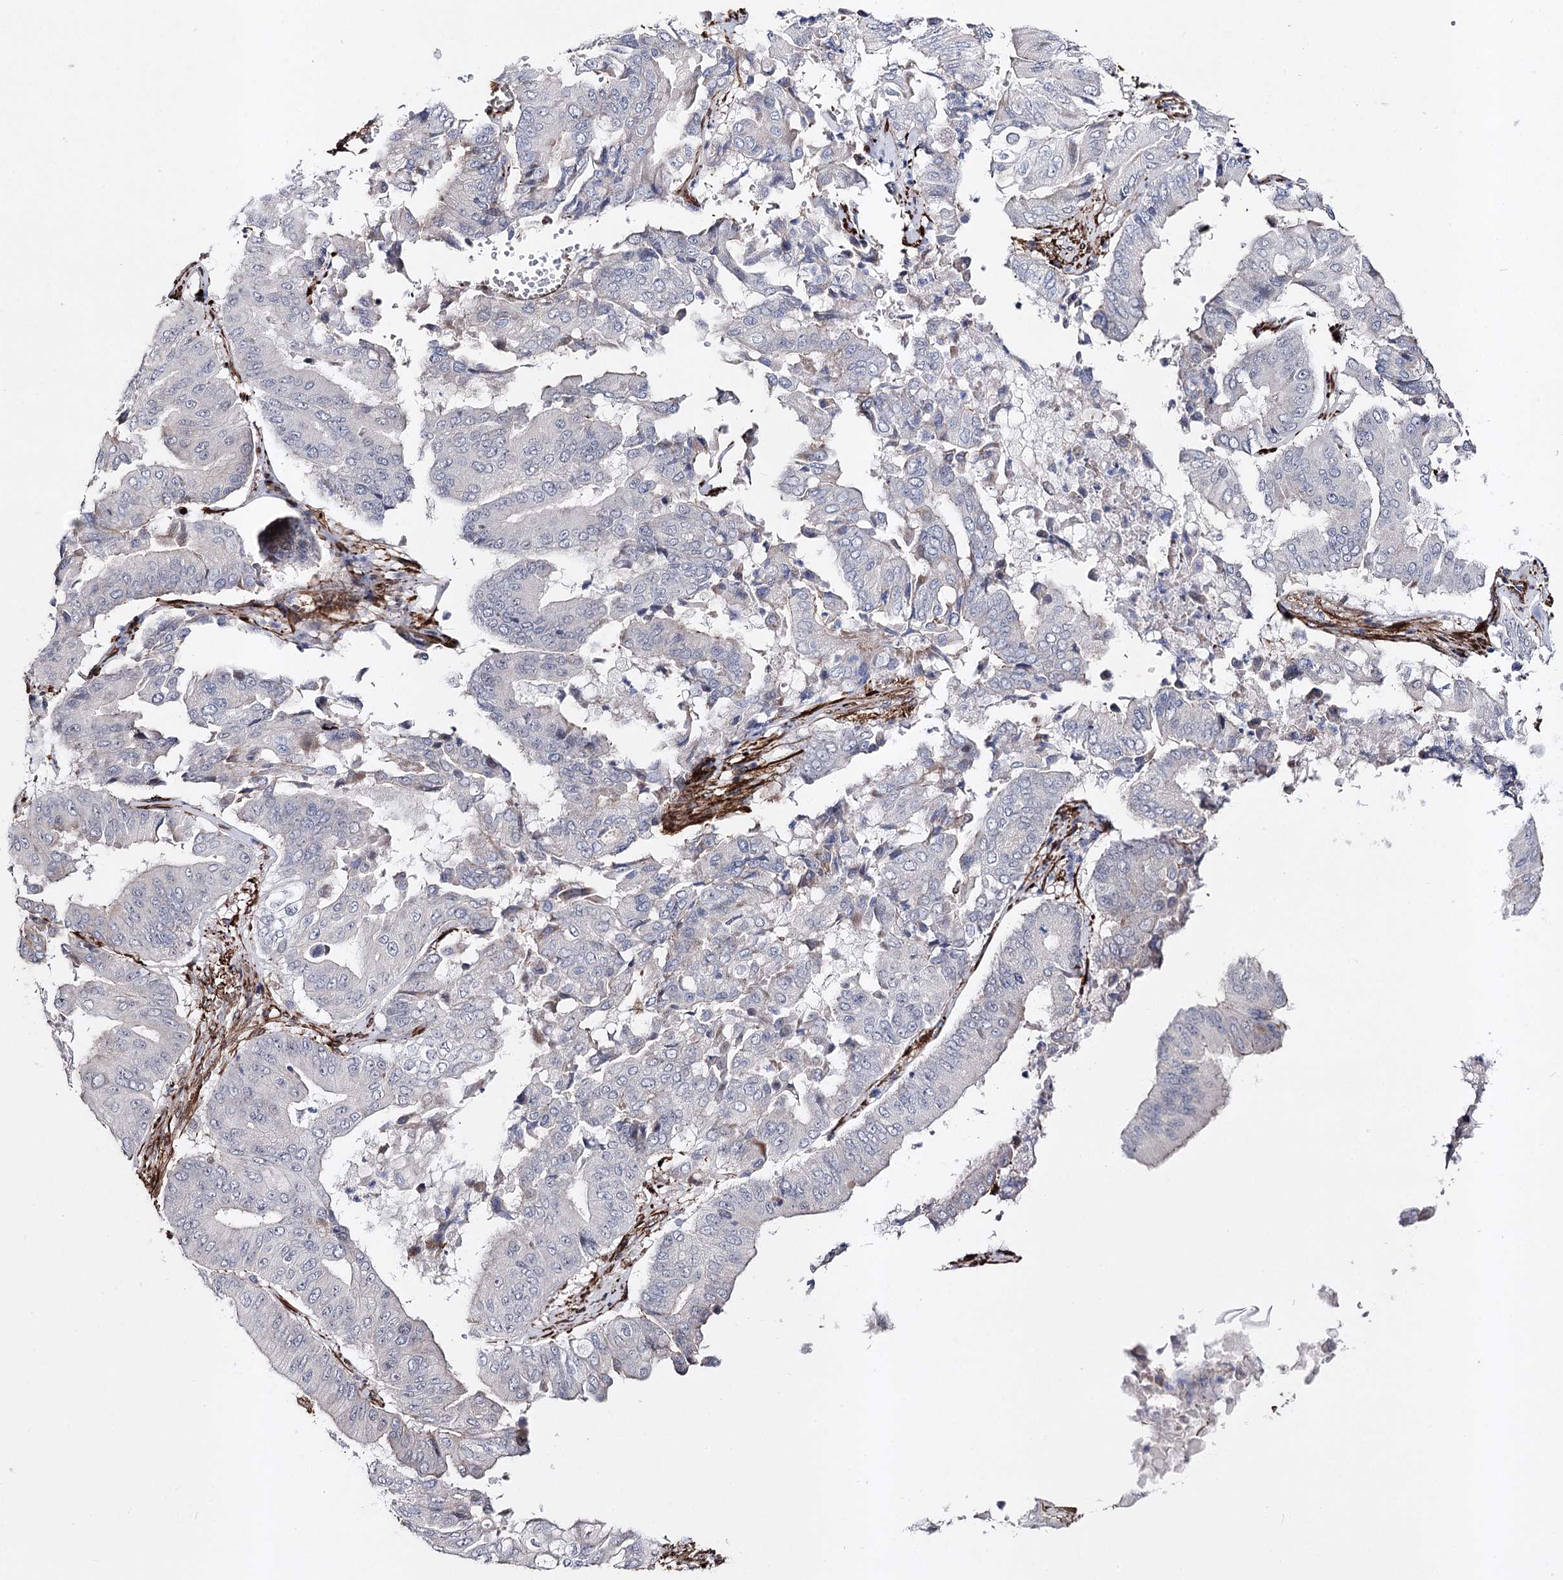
{"staining": {"intensity": "negative", "quantity": "none", "location": "none"}, "tissue": "pancreatic cancer", "cell_type": "Tumor cells", "image_type": "cancer", "snomed": [{"axis": "morphology", "description": "Adenocarcinoma, NOS"}, {"axis": "topography", "description": "Pancreas"}], "caption": "DAB (3,3'-diaminobenzidine) immunohistochemical staining of adenocarcinoma (pancreatic) exhibits no significant expression in tumor cells. (DAB (3,3'-diaminobenzidine) IHC with hematoxylin counter stain).", "gene": "ARHGAP20", "patient": {"sex": "female", "age": 77}}